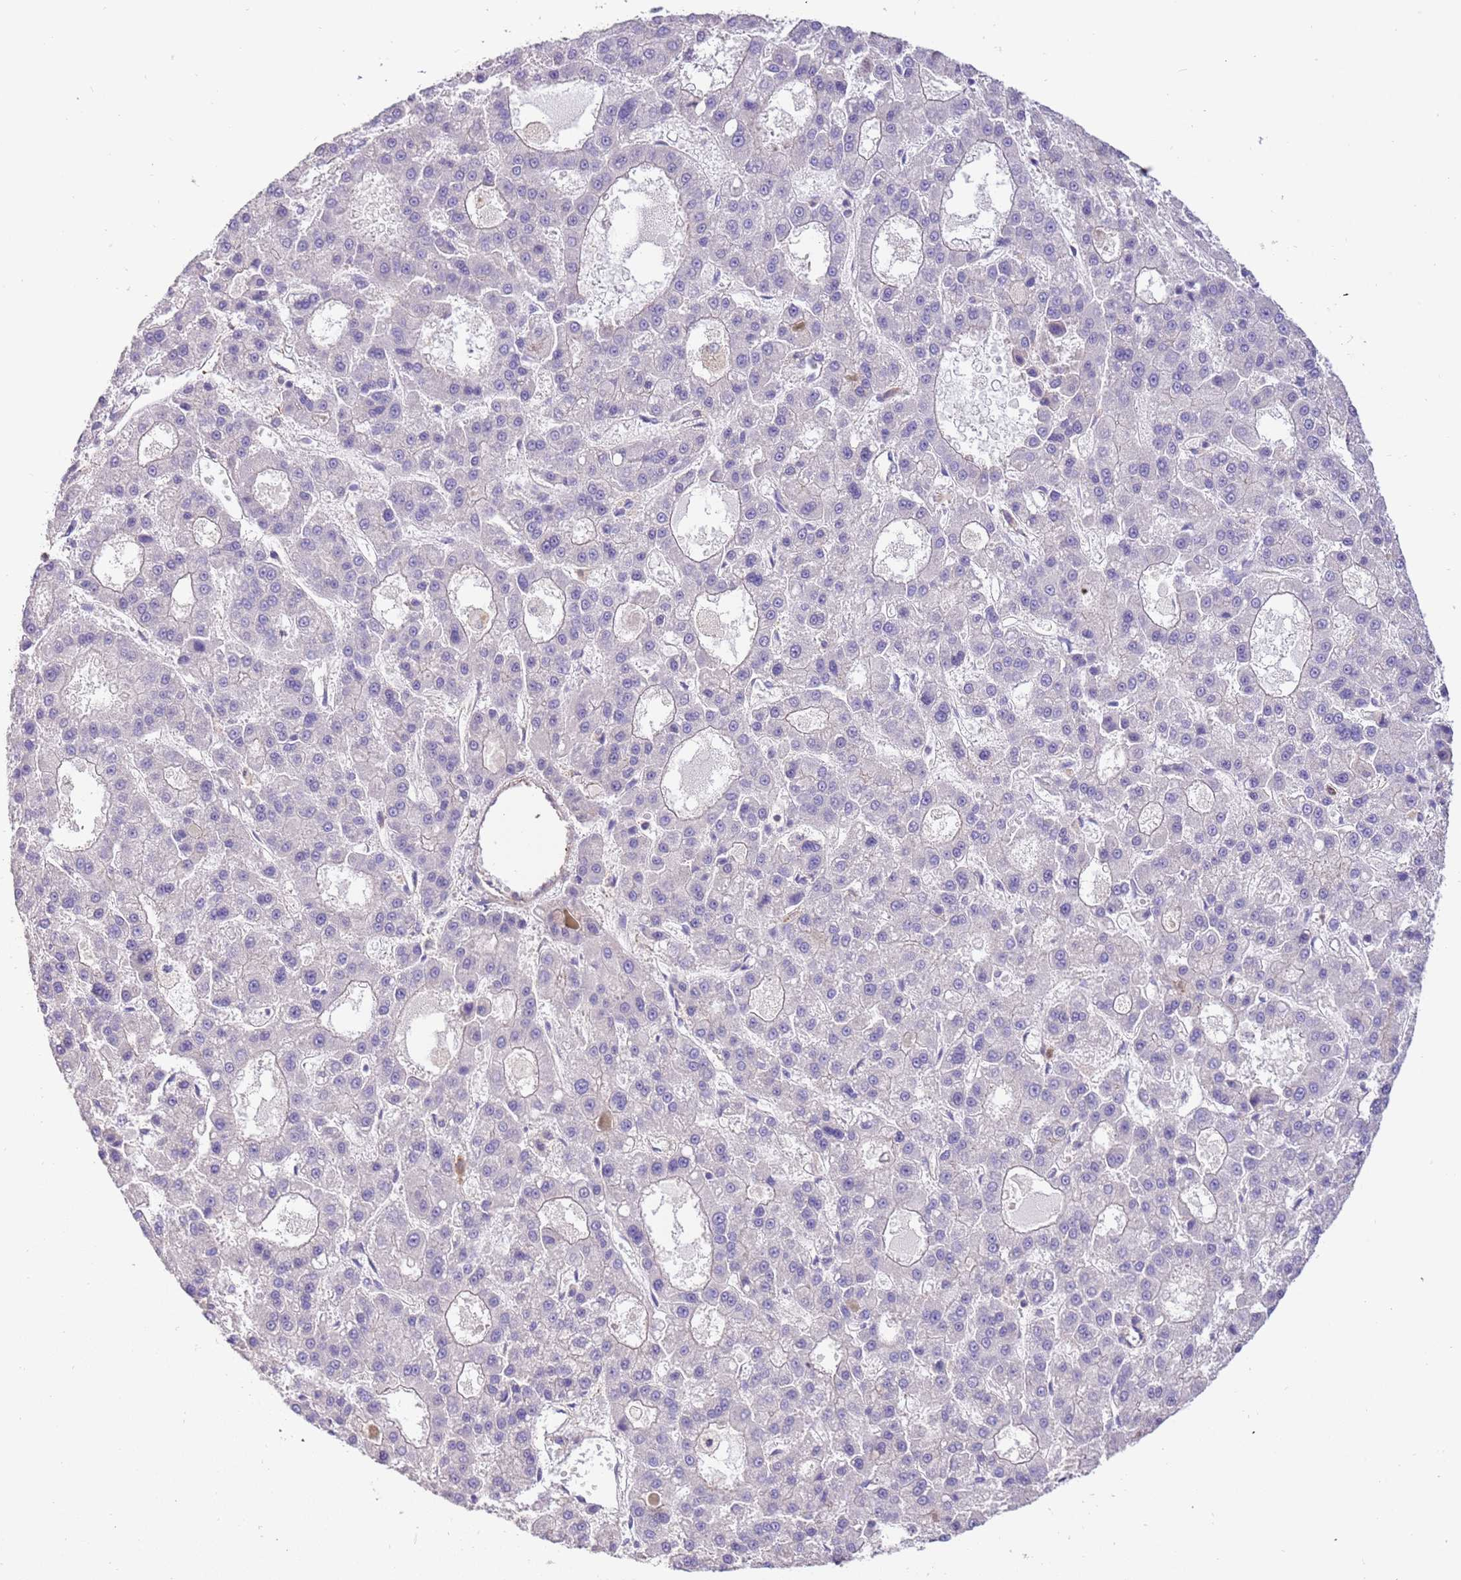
{"staining": {"intensity": "negative", "quantity": "none", "location": "none"}, "tissue": "liver cancer", "cell_type": "Tumor cells", "image_type": "cancer", "snomed": [{"axis": "morphology", "description": "Carcinoma, Hepatocellular, NOS"}, {"axis": "topography", "description": "Liver"}], "caption": "Tumor cells show no significant protein expression in liver cancer.", "gene": "NAALADL1", "patient": {"sex": "male", "age": 70}}